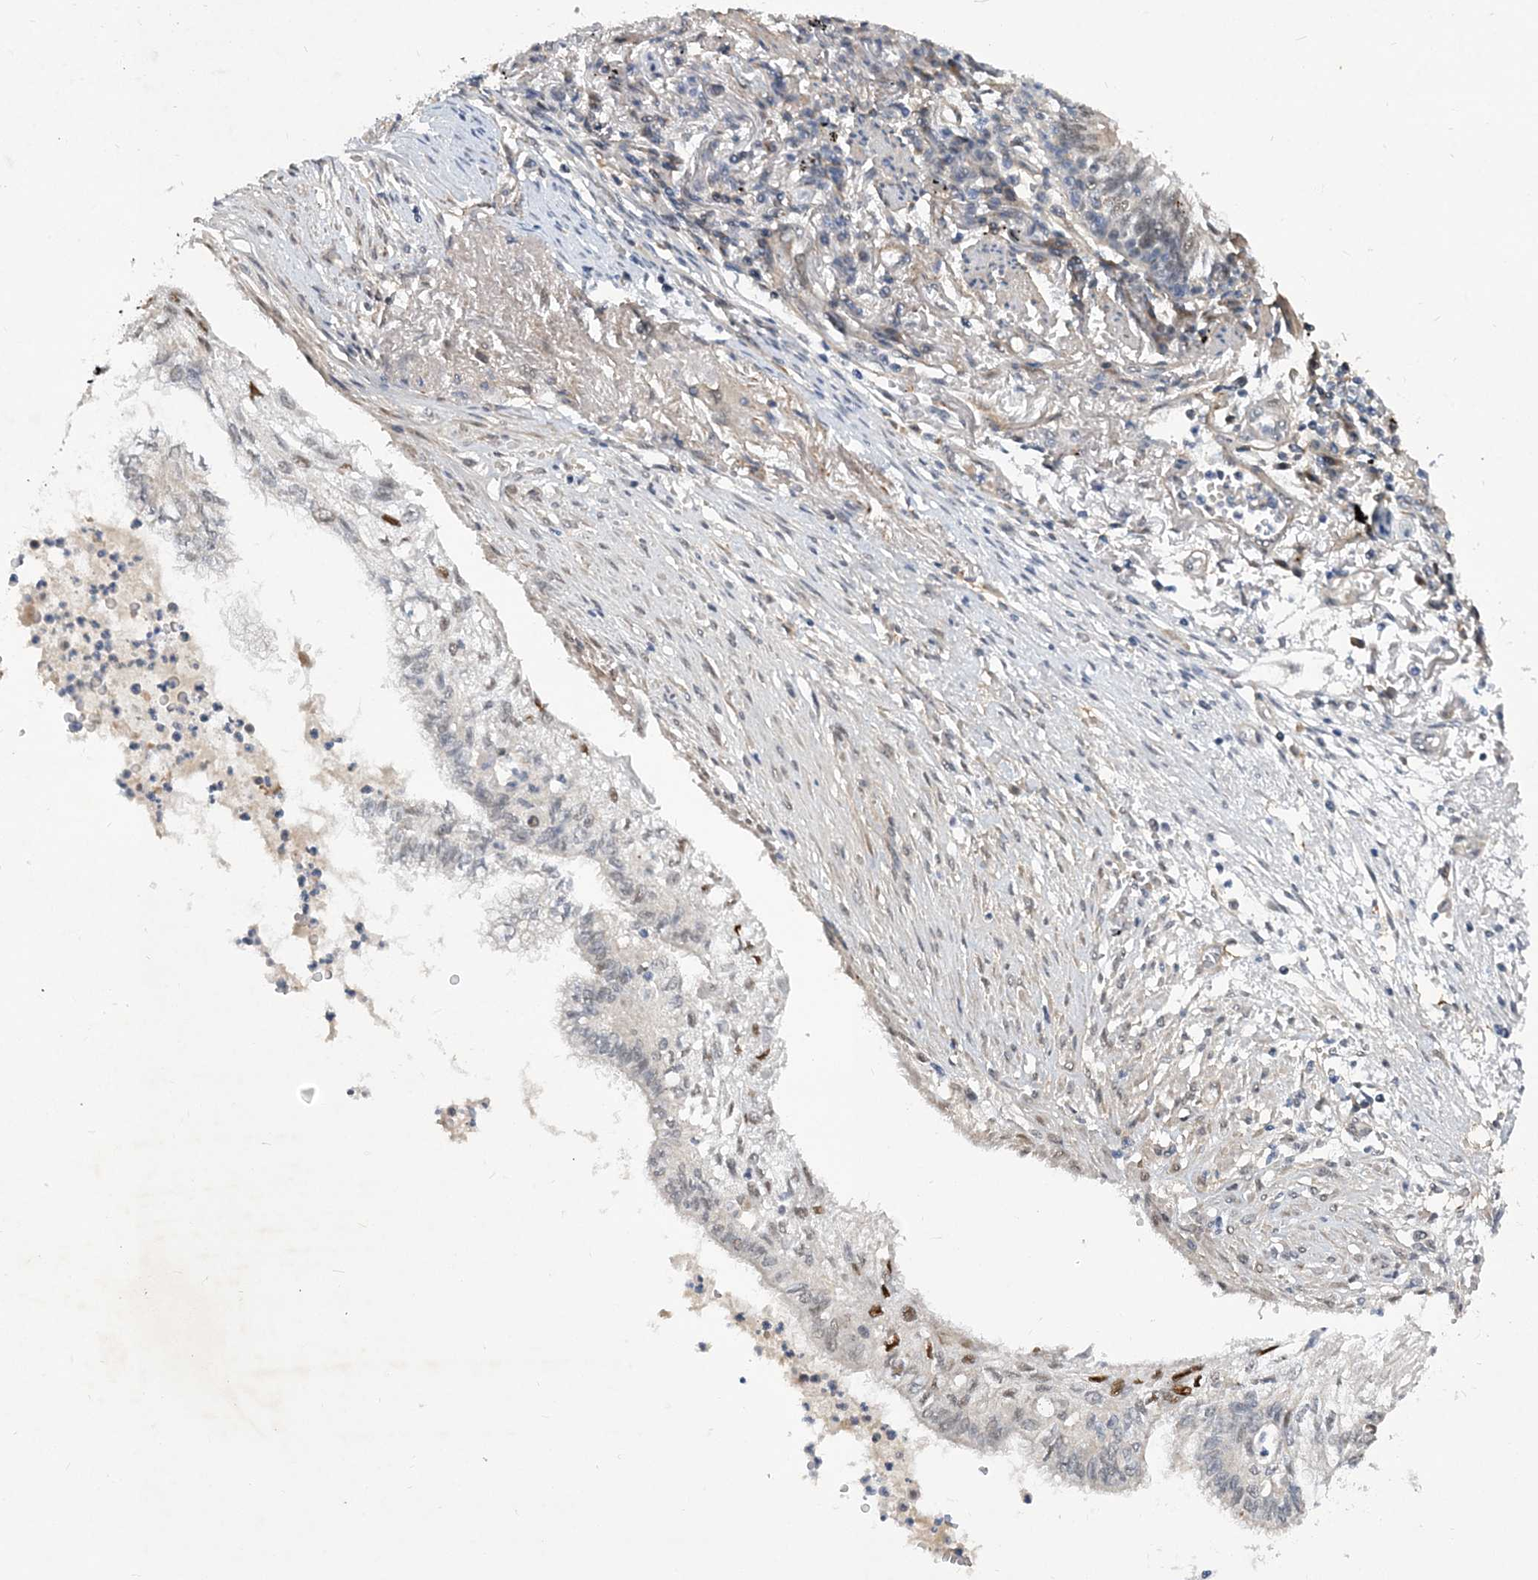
{"staining": {"intensity": "weak", "quantity": "<25%", "location": "nuclear"}, "tissue": "lung cancer", "cell_type": "Tumor cells", "image_type": "cancer", "snomed": [{"axis": "morphology", "description": "Adenocarcinoma, NOS"}, {"axis": "topography", "description": "Lung"}], "caption": "Immunohistochemistry micrograph of neoplastic tissue: lung cancer stained with DAB (3,3'-diaminobenzidine) shows no significant protein staining in tumor cells.", "gene": "FAM217A", "patient": {"sex": "female", "age": 70}}